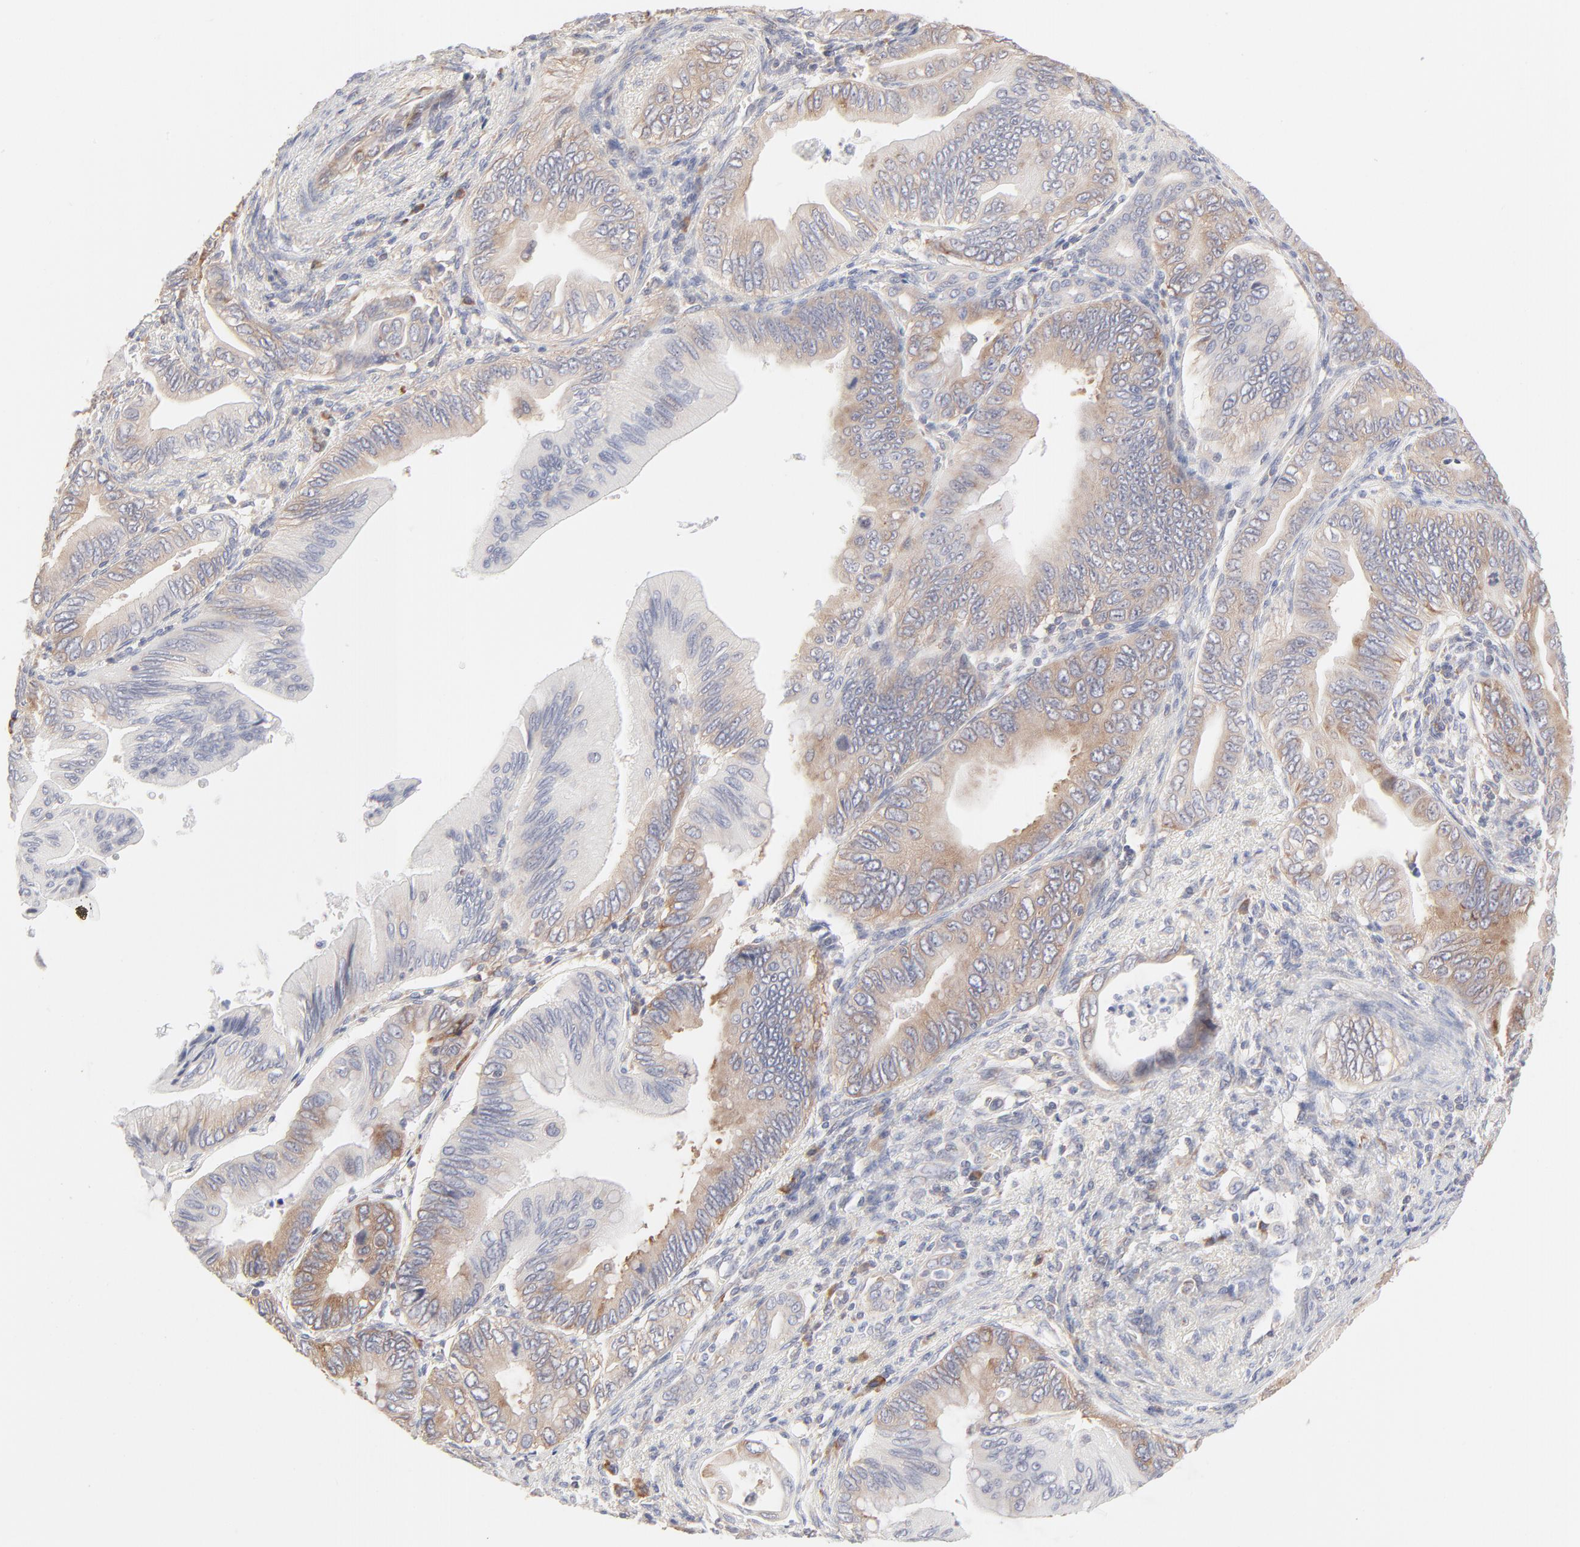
{"staining": {"intensity": "weak", "quantity": ">75%", "location": "cytoplasmic/membranous"}, "tissue": "pancreatic cancer", "cell_type": "Tumor cells", "image_type": "cancer", "snomed": [{"axis": "morphology", "description": "Adenocarcinoma, NOS"}, {"axis": "topography", "description": "Pancreas"}], "caption": "IHC histopathology image of neoplastic tissue: human pancreatic cancer stained using immunohistochemistry (IHC) exhibits low levels of weak protein expression localized specifically in the cytoplasmic/membranous of tumor cells, appearing as a cytoplasmic/membranous brown color.", "gene": "RPS21", "patient": {"sex": "female", "age": 66}}